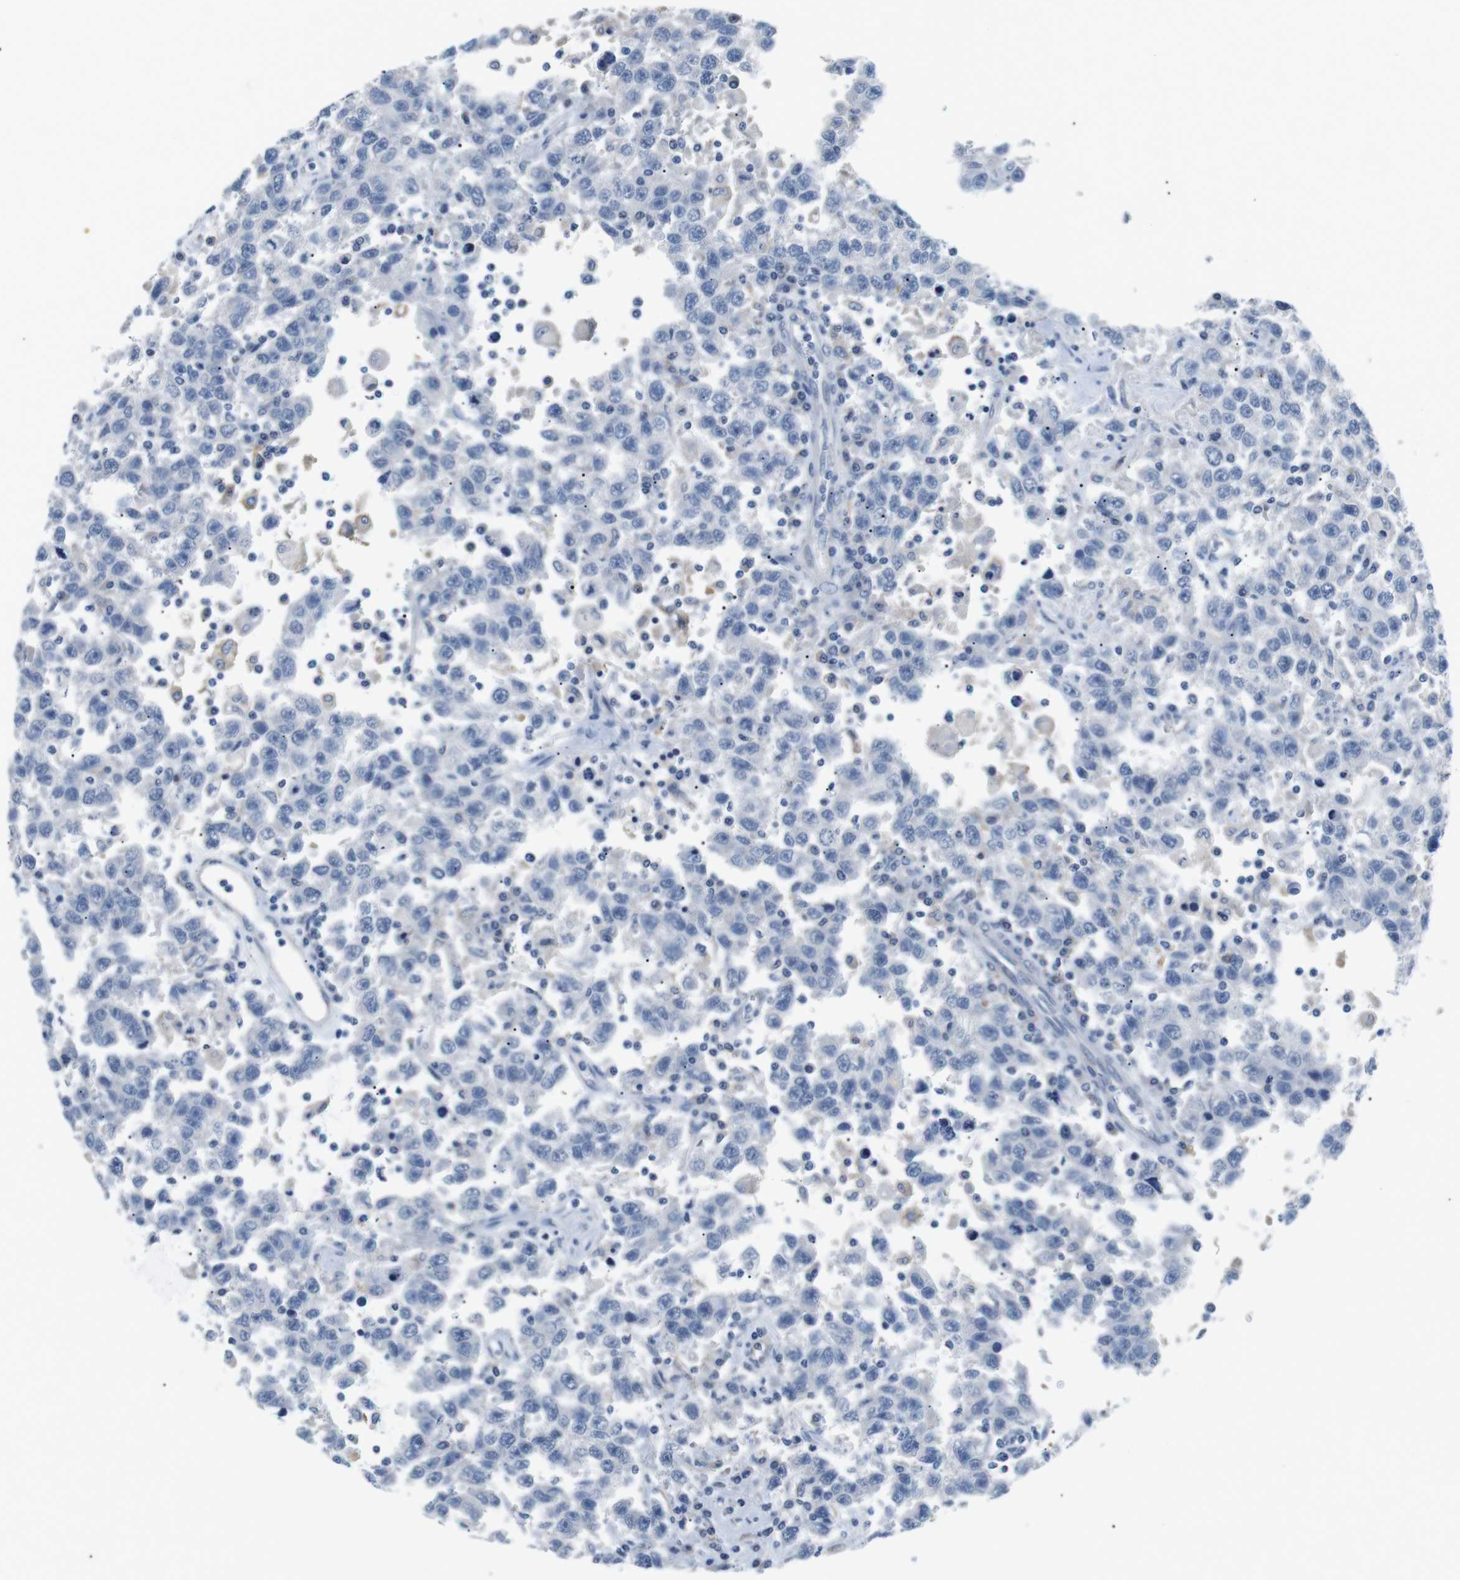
{"staining": {"intensity": "negative", "quantity": "none", "location": "none"}, "tissue": "testis cancer", "cell_type": "Tumor cells", "image_type": "cancer", "snomed": [{"axis": "morphology", "description": "Seminoma, NOS"}, {"axis": "topography", "description": "Testis"}], "caption": "Immunohistochemical staining of human testis cancer (seminoma) shows no significant positivity in tumor cells. The staining was performed using DAB to visualize the protein expression in brown, while the nuclei were stained in blue with hematoxylin (Magnification: 20x).", "gene": "FCGRT", "patient": {"sex": "male", "age": 41}}